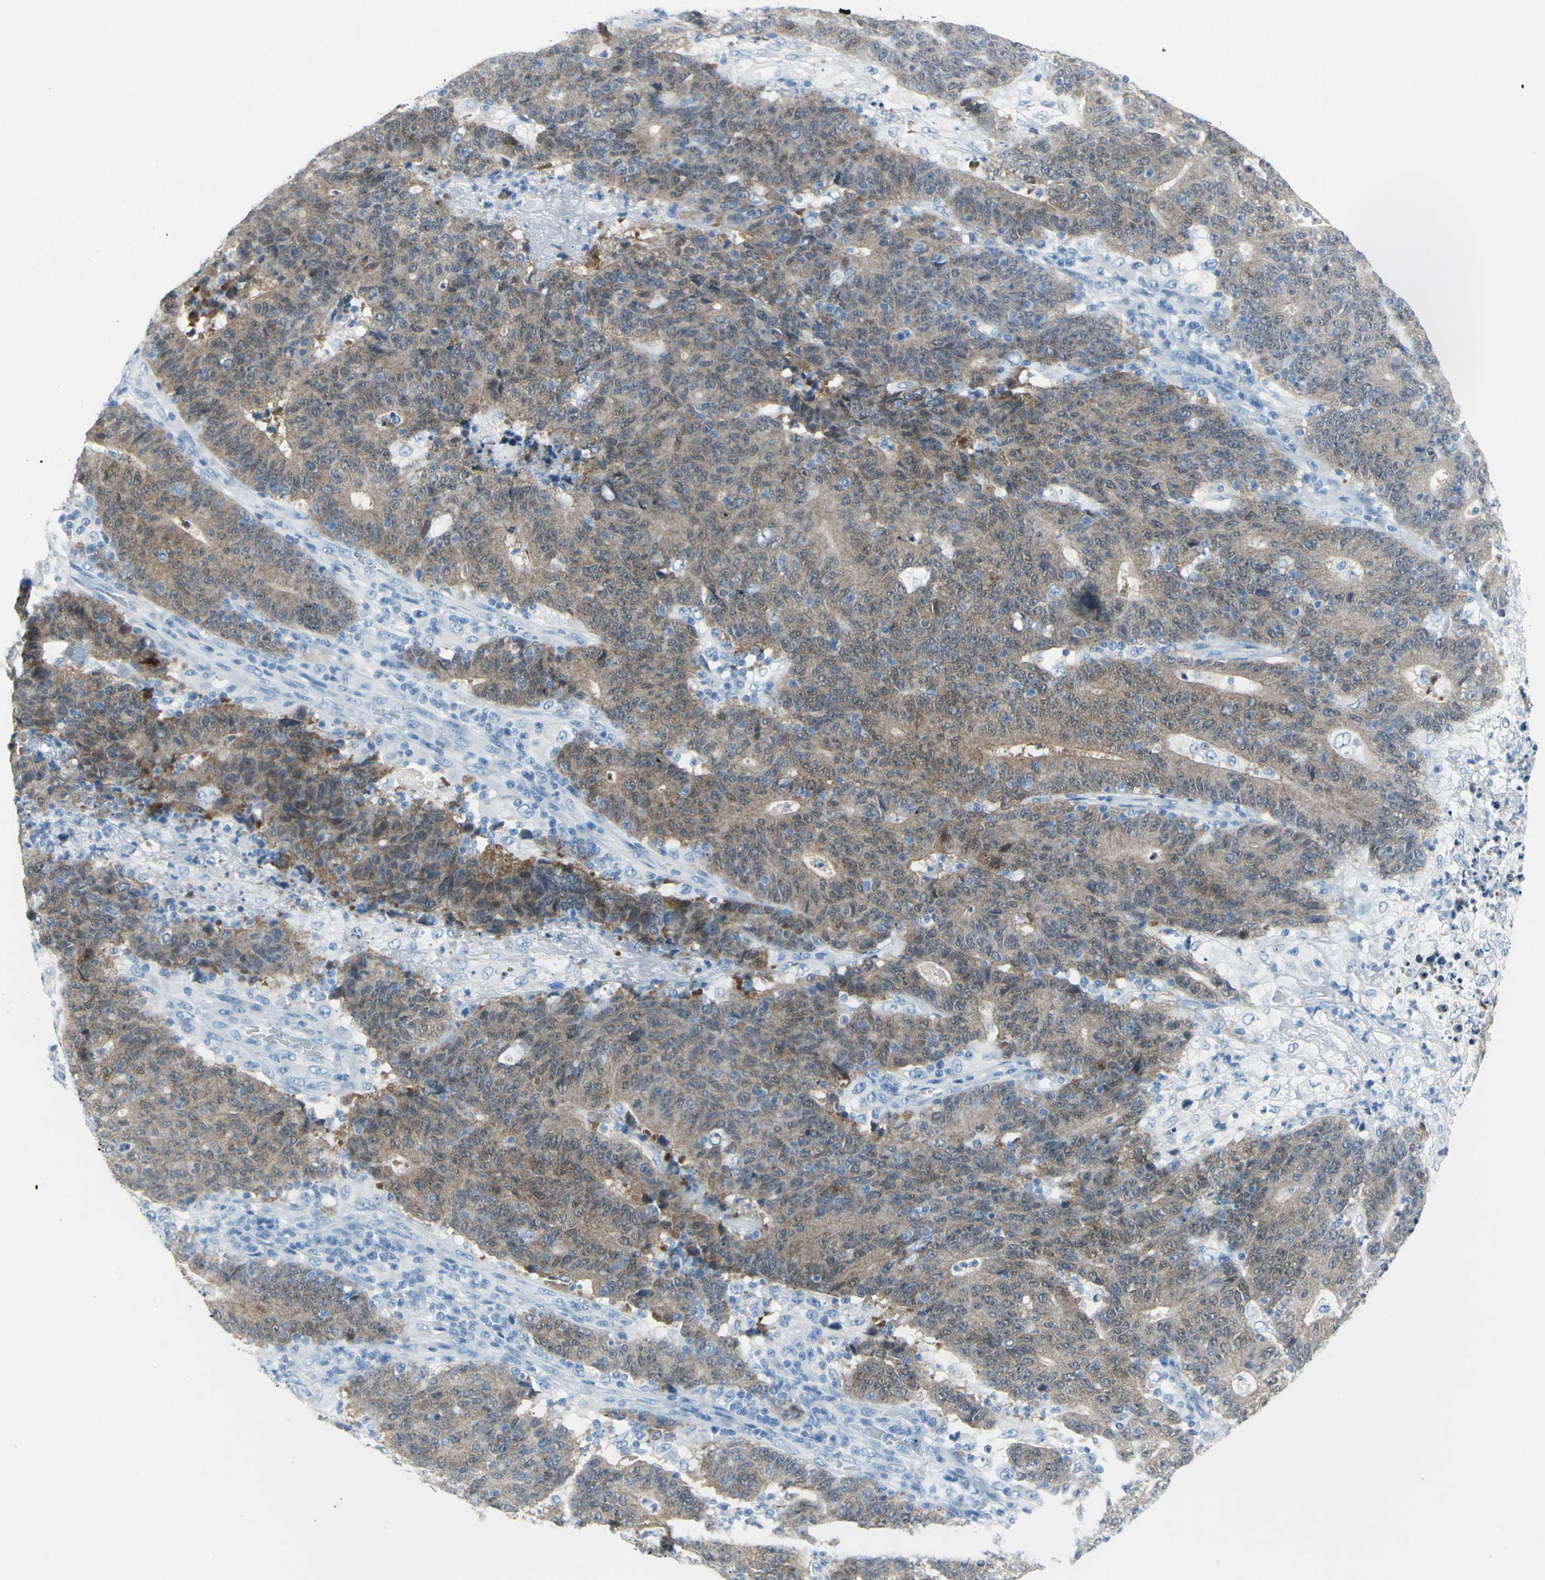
{"staining": {"intensity": "weak", "quantity": ">75%", "location": "cytoplasmic/membranous"}, "tissue": "colorectal cancer", "cell_type": "Tumor cells", "image_type": "cancer", "snomed": [{"axis": "morphology", "description": "Normal tissue, NOS"}, {"axis": "morphology", "description": "Adenocarcinoma, NOS"}, {"axis": "topography", "description": "Colon"}], "caption": "The immunohistochemical stain labels weak cytoplasmic/membranous expression in tumor cells of colorectal cancer tissue.", "gene": "SFN", "patient": {"sex": "female", "age": 75}}